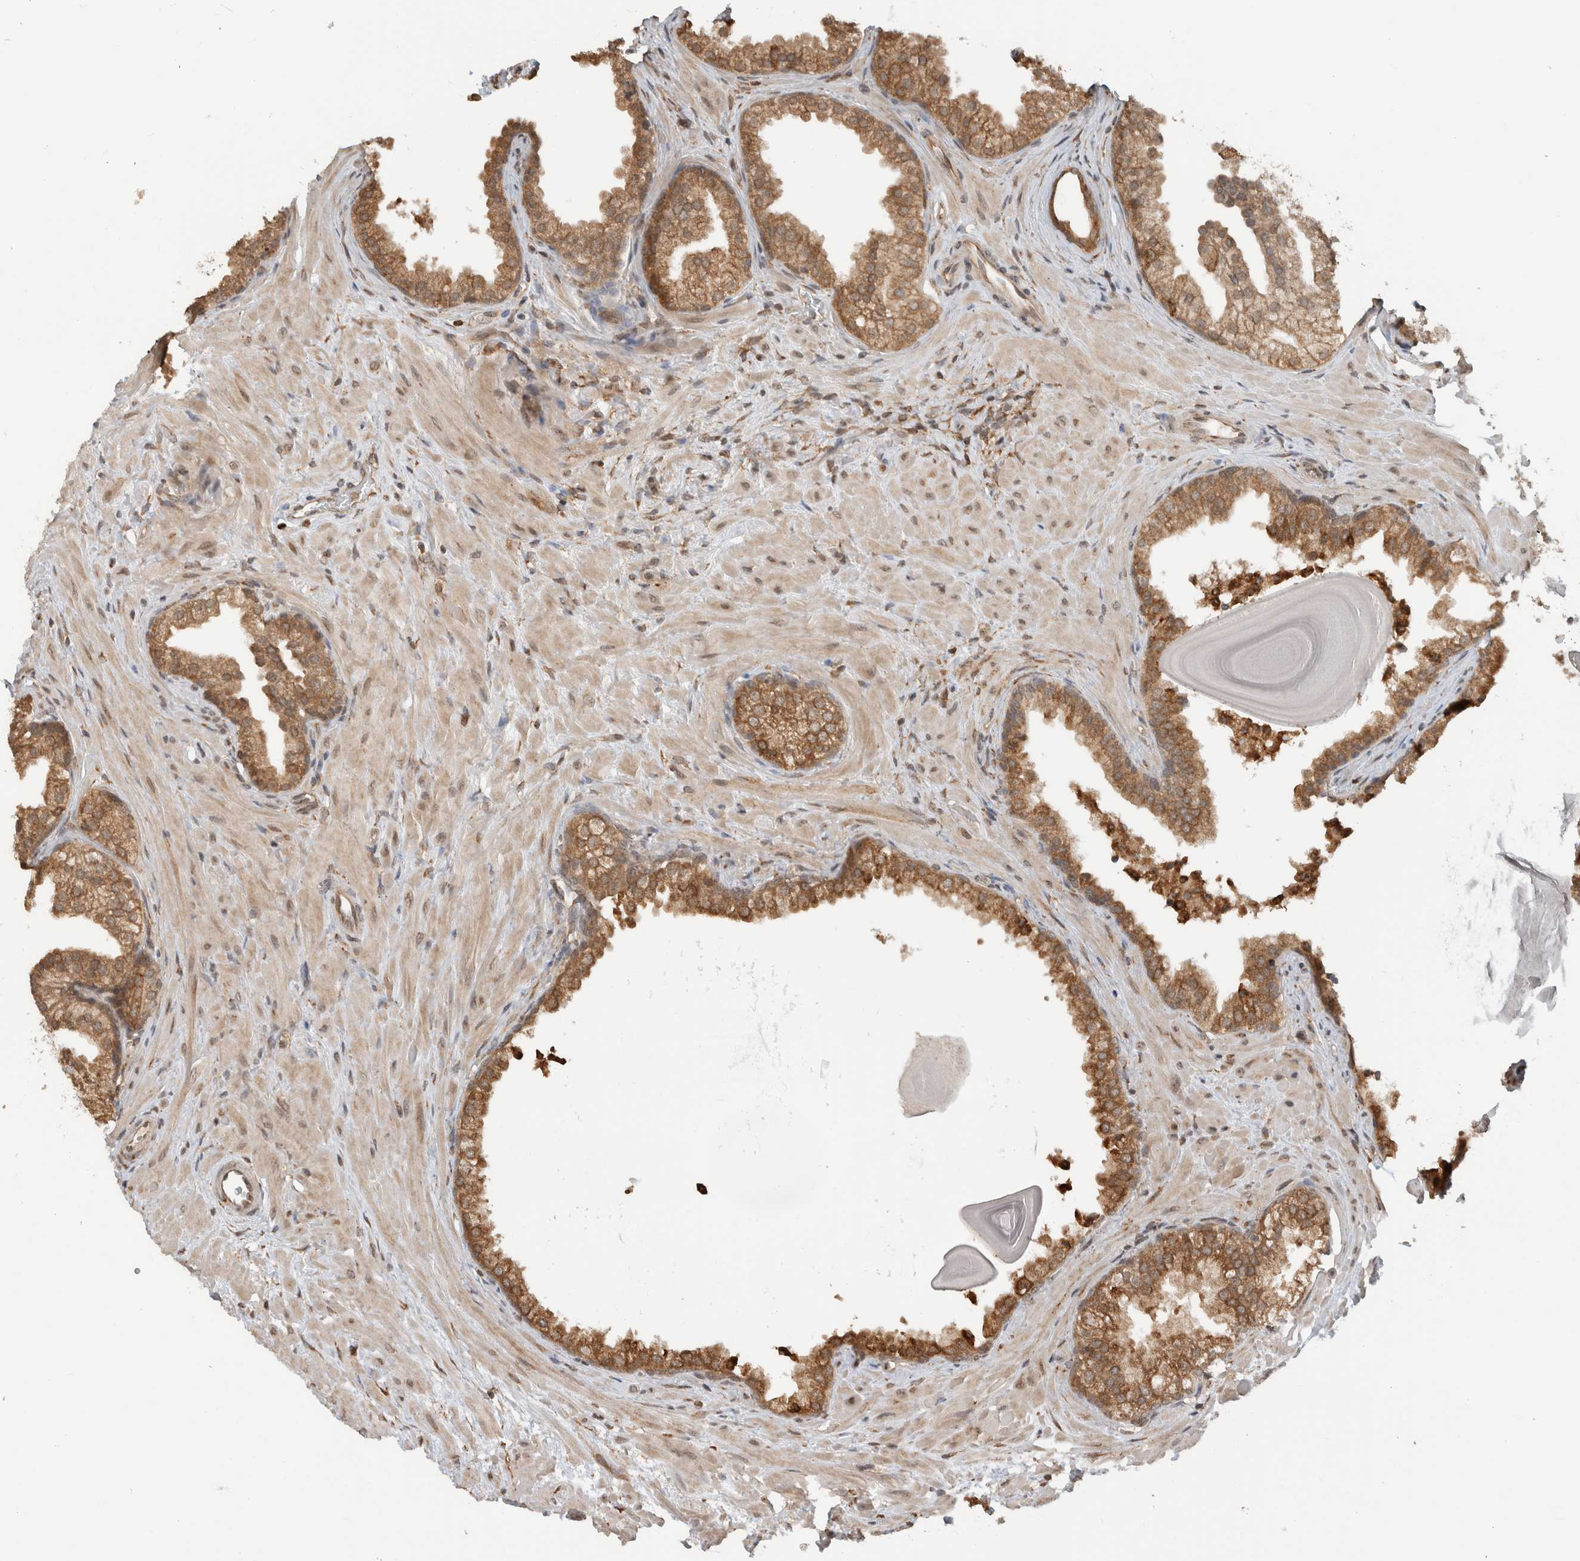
{"staining": {"intensity": "moderate", "quantity": "25%-75%", "location": "cytoplasmic/membranous"}, "tissue": "prostate", "cell_type": "Glandular cells", "image_type": "normal", "snomed": [{"axis": "morphology", "description": "Normal tissue, NOS"}, {"axis": "topography", "description": "Prostate"}], "caption": "Immunohistochemistry (IHC) histopathology image of benign prostate: prostate stained using immunohistochemistry exhibits medium levels of moderate protein expression localized specifically in the cytoplasmic/membranous of glandular cells, appearing as a cytoplasmic/membranous brown color.", "gene": "MS4A7", "patient": {"sex": "male", "age": 48}}